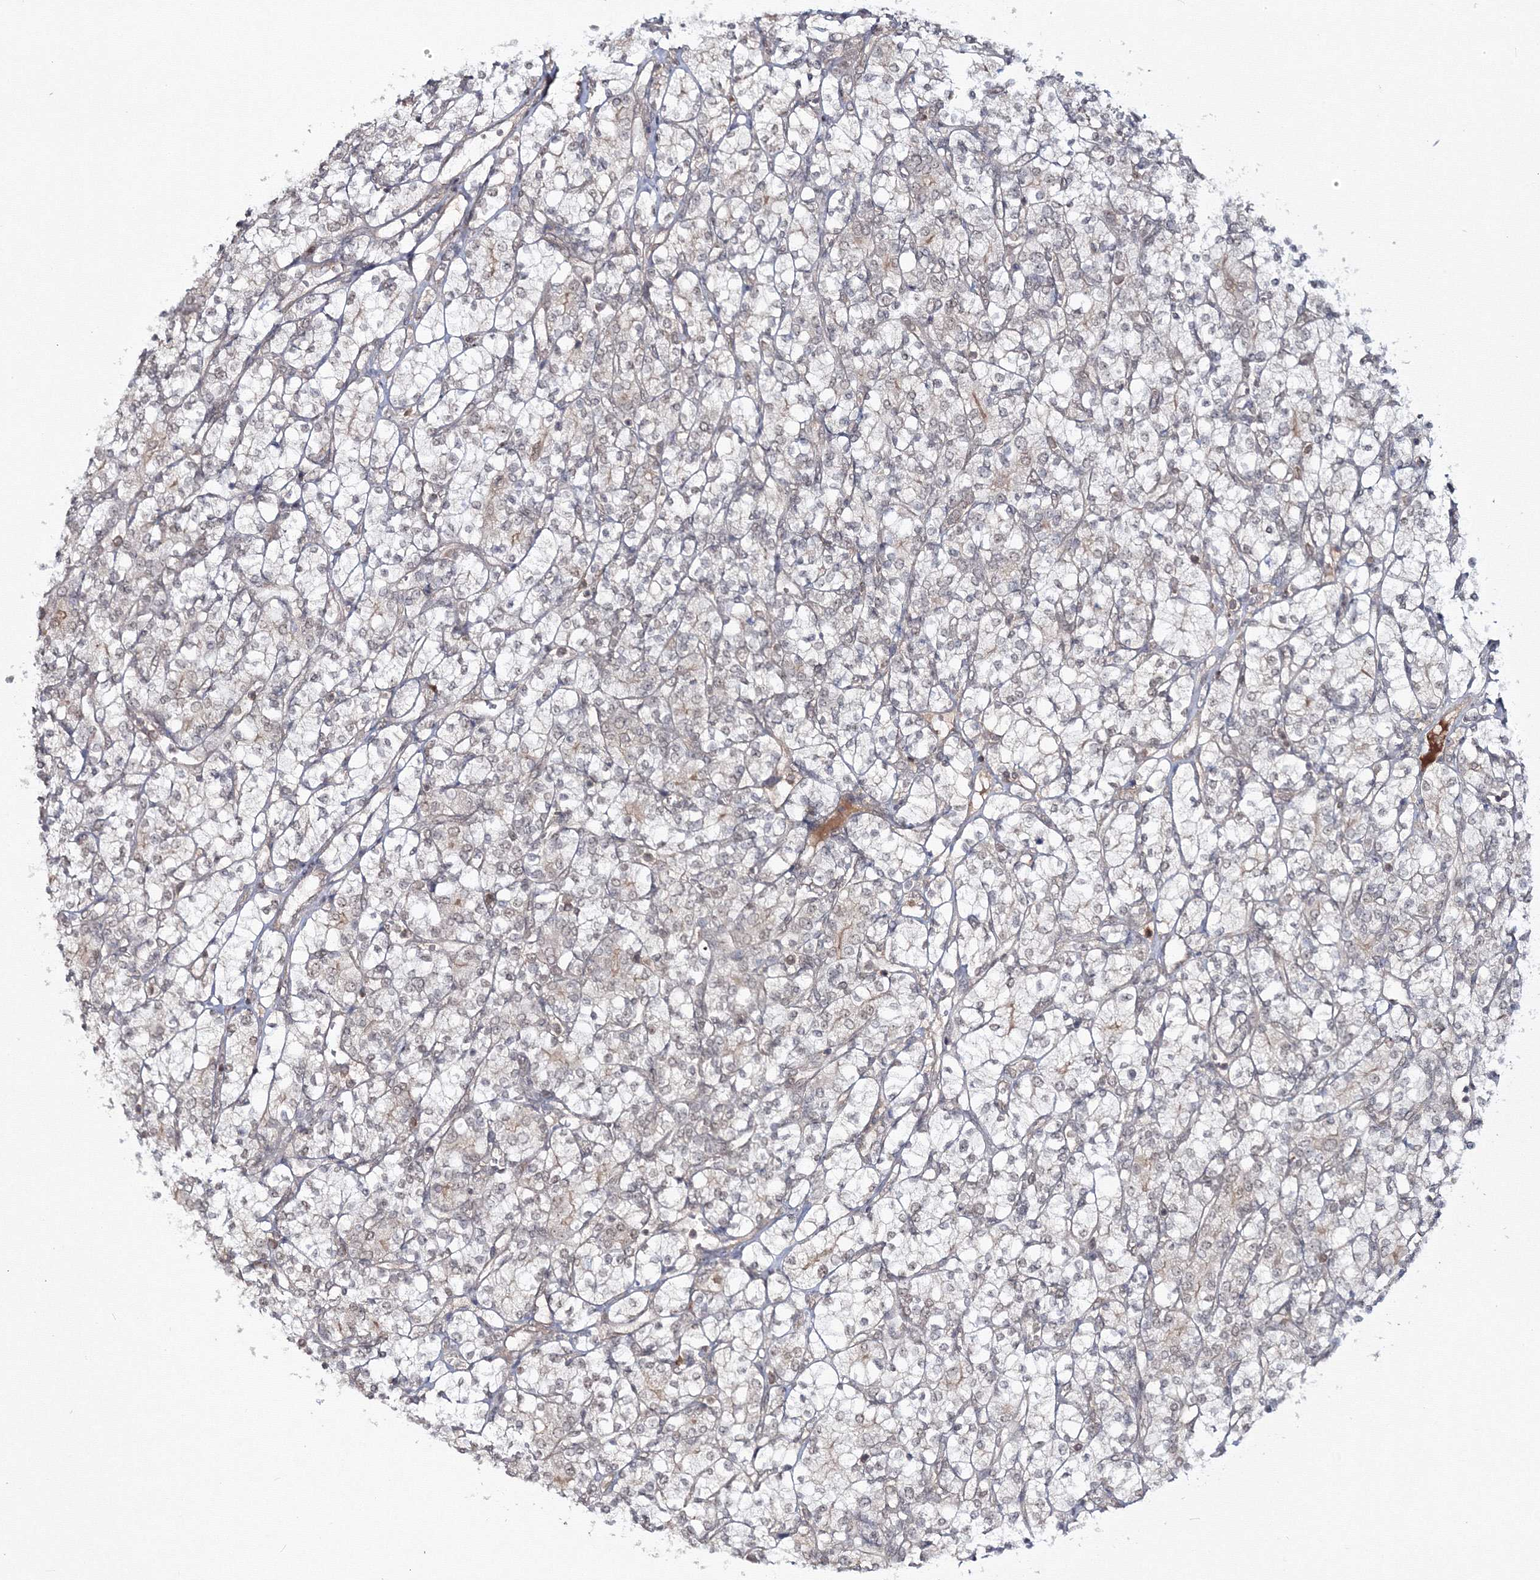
{"staining": {"intensity": "negative", "quantity": "none", "location": "none"}, "tissue": "renal cancer", "cell_type": "Tumor cells", "image_type": "cancer", "snomed": [{"axis": "morphology", "description": "Adenocarcinoma, NOS"}, {"axis": "topography", "description": "Kidney"}], "caption": "High magnification brightfield microscopy of renal cancer (adenocarcinoma) stained with DAB (3,3'-diaminobenzidine) (brown) and counterstained with hematoxylin (blue): tumor cells show no significant expression.", "gene": "ZFAND6", "patient": {"sex": "male", "age": 77}}